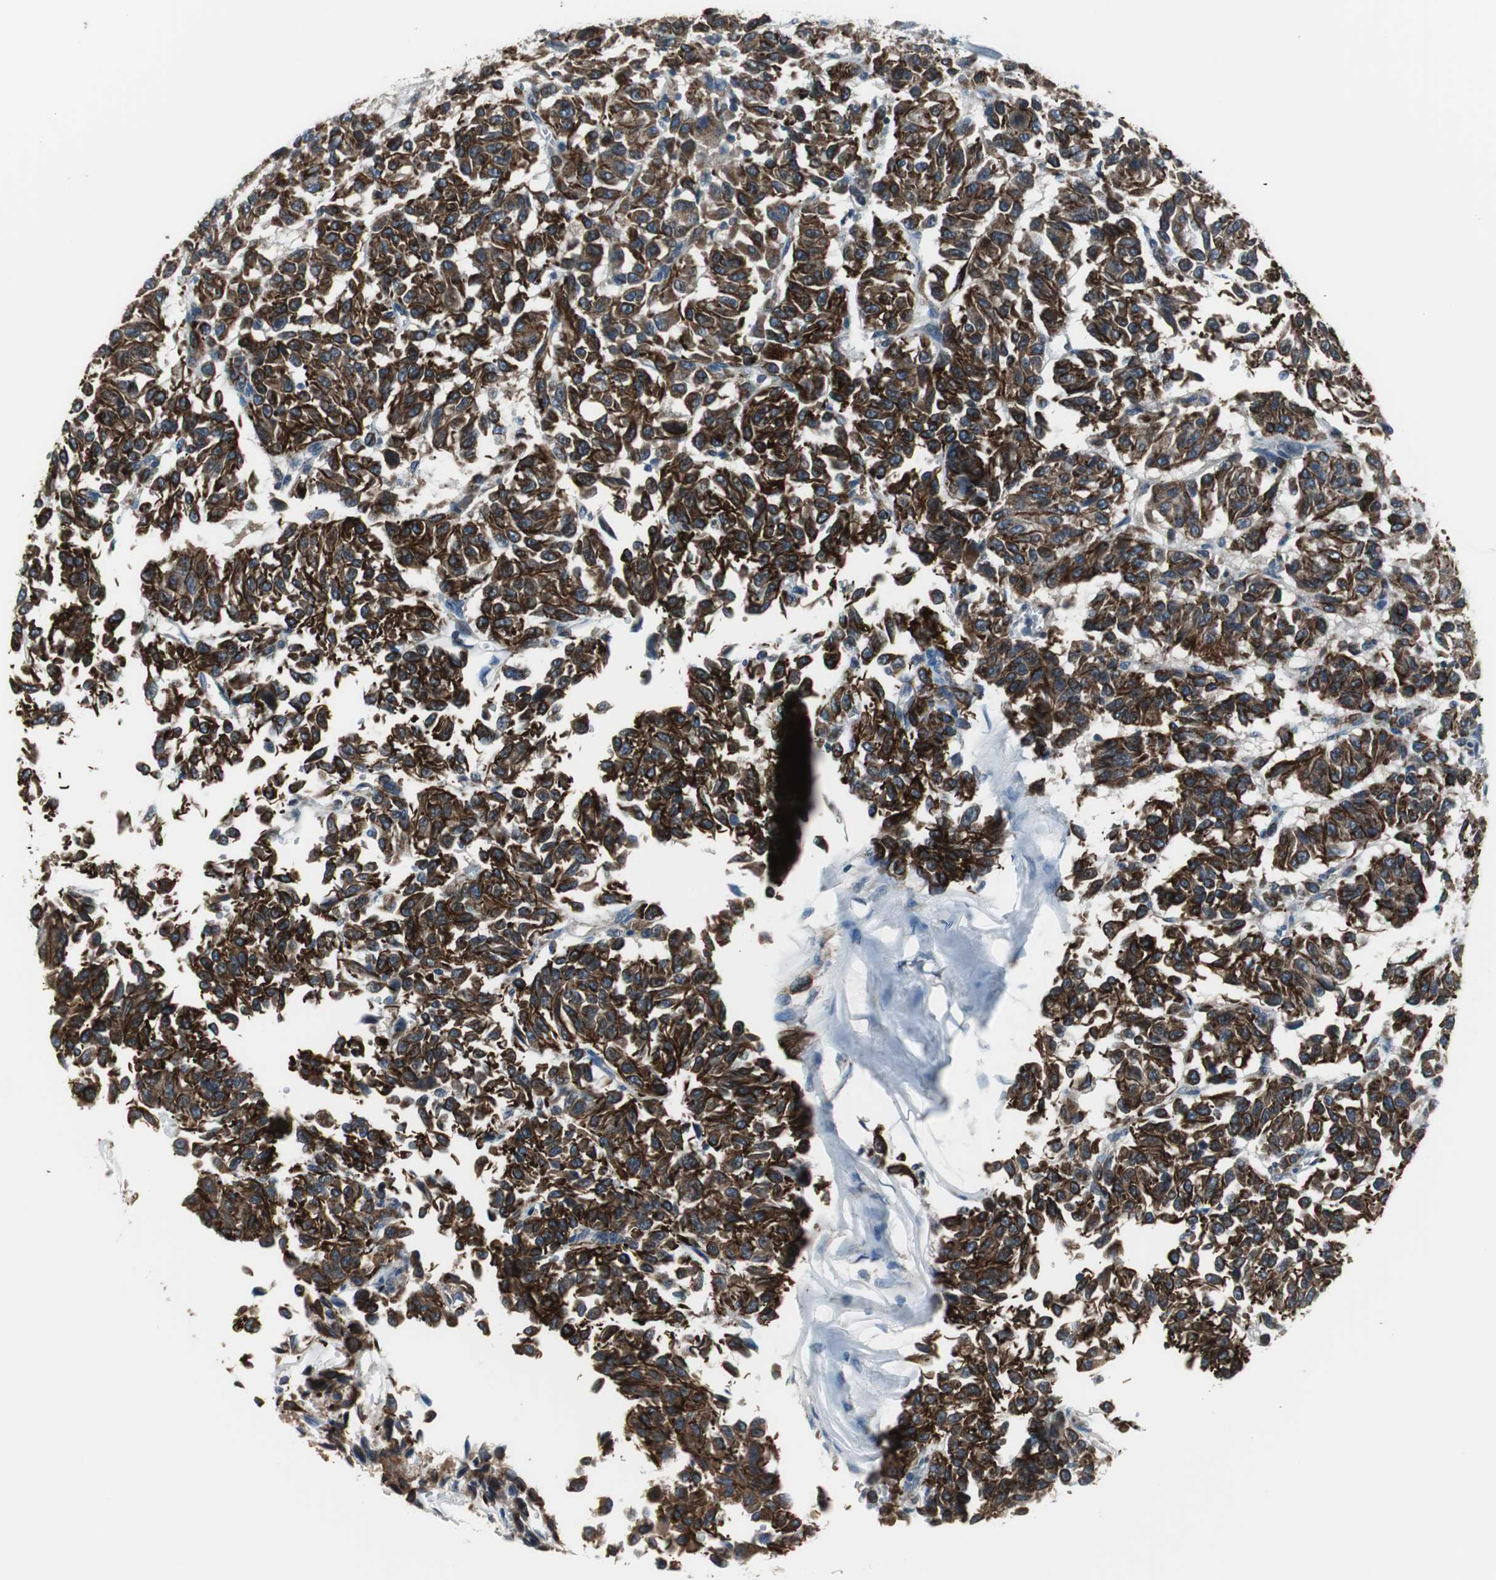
{"staining": {"intensity": "strong", "quantity": ">75%", "location": "cytoplasmic/membranous"}, "tissue": "melanoma", "cell_type": "Tumor cells", "image_type": "cancer", "snomed": [{"axis": "morphology", "description": "Malignant melanoma, Metastatic site"}, {"axis": "topography", "description": "Lung"}], "caption": "Human malignant melanoma (metastatic site) stained with a brown dye displays strong cytoplasmic/membranous positive expression in about >75% of tumor cells.", "gene": "PI4KB", "patient": {"sex": "male", "age": 64}}